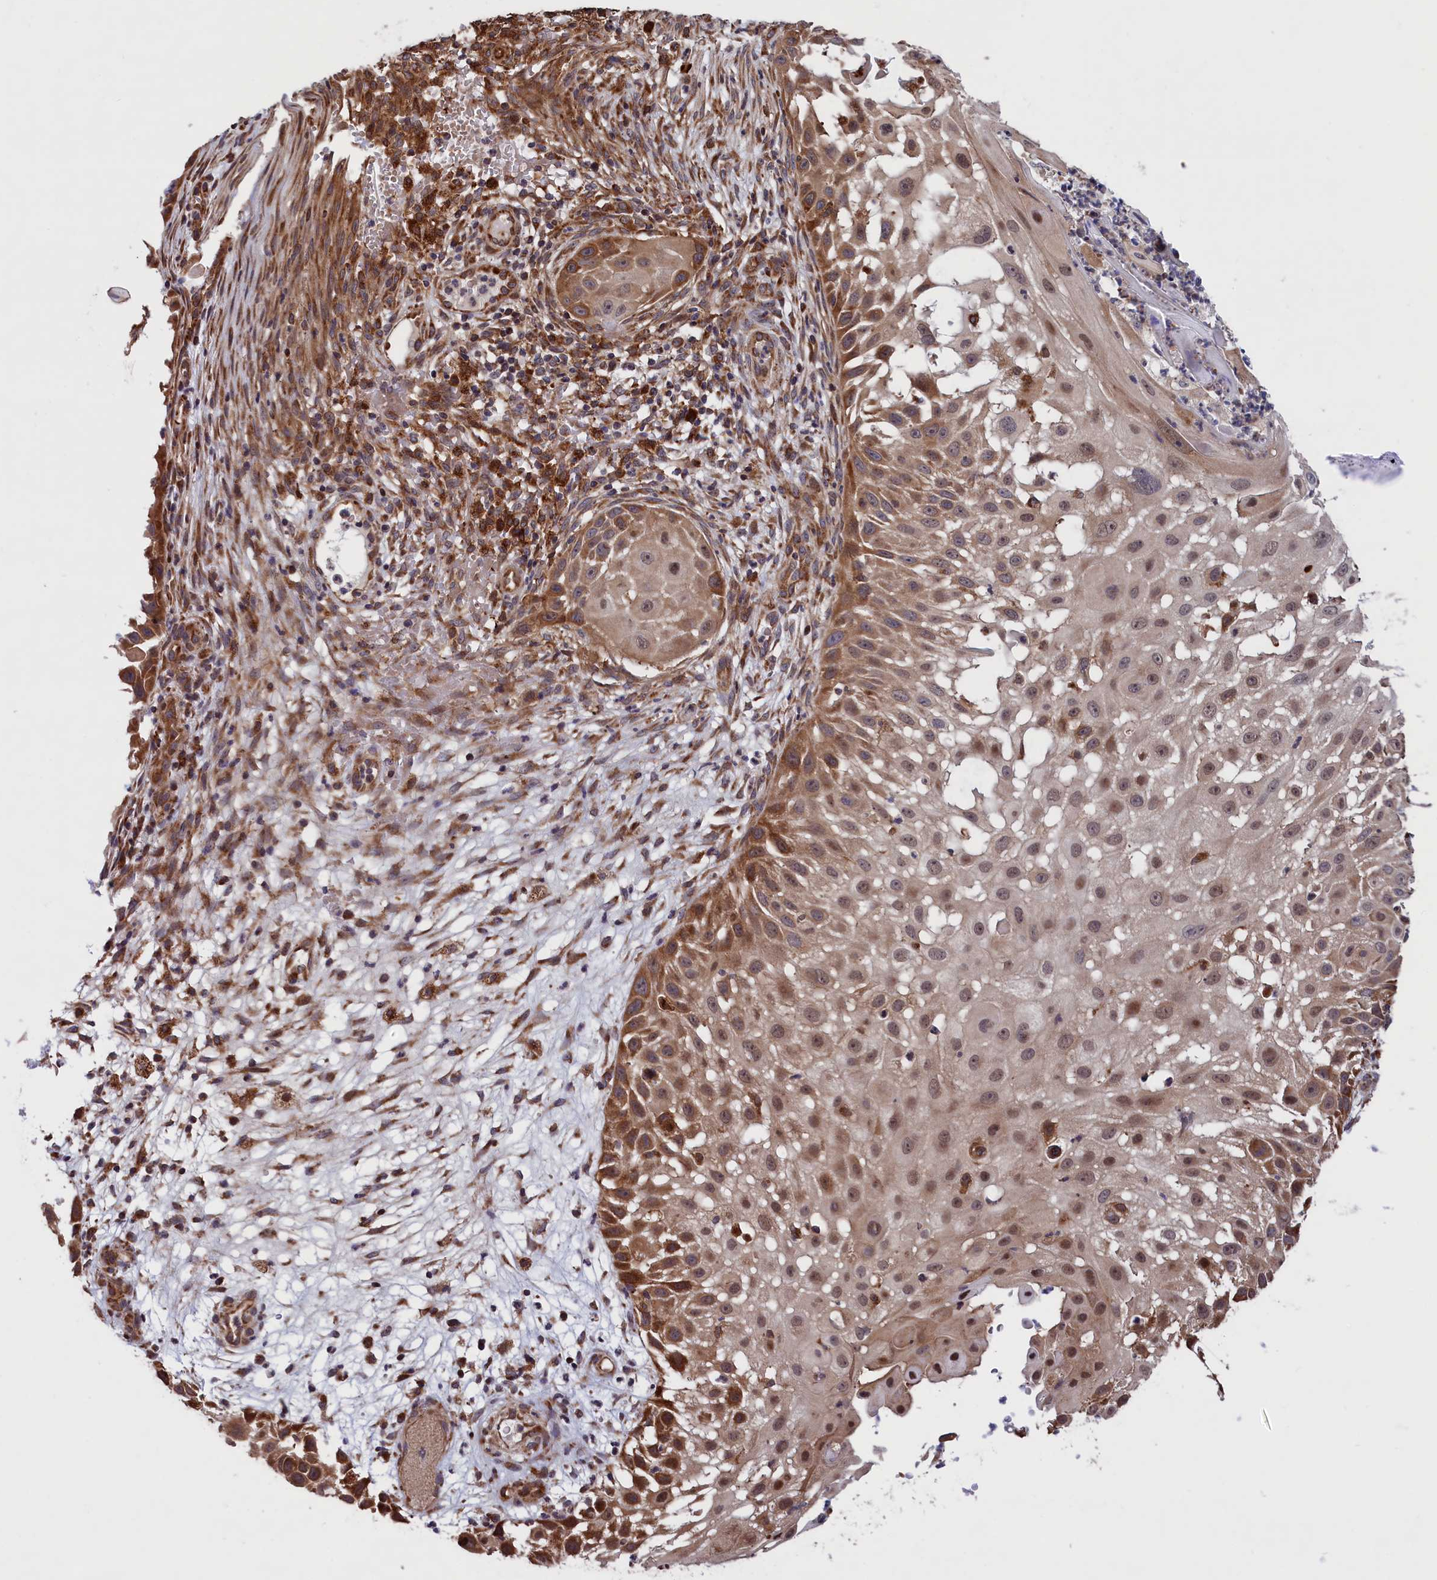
{"staining": {"intensity": "moderate", "quantity": ">75%", "location": "cytoplasmic/membranous"}, "tissue": "skin cancer", "cell_type": "Tumor cells", "image_type": "cancer", "snomed": [{"axis": "morphology", "description": "Squamous cell carcinoma, NOS"}, {"axis": "topography", "description": "Skin"}], "caption": "DAB immunohistochemical staining of skin cancer (squamous cell carcinoma) reveals moderate cytoplasmic/membranous protein staining in approximately >75% of tumor cells. The protein is shown in brown color, while the nuclei are stained blue.", "gene": "PLA2G4C", "patient": {"sex": "female", "age": 44}}